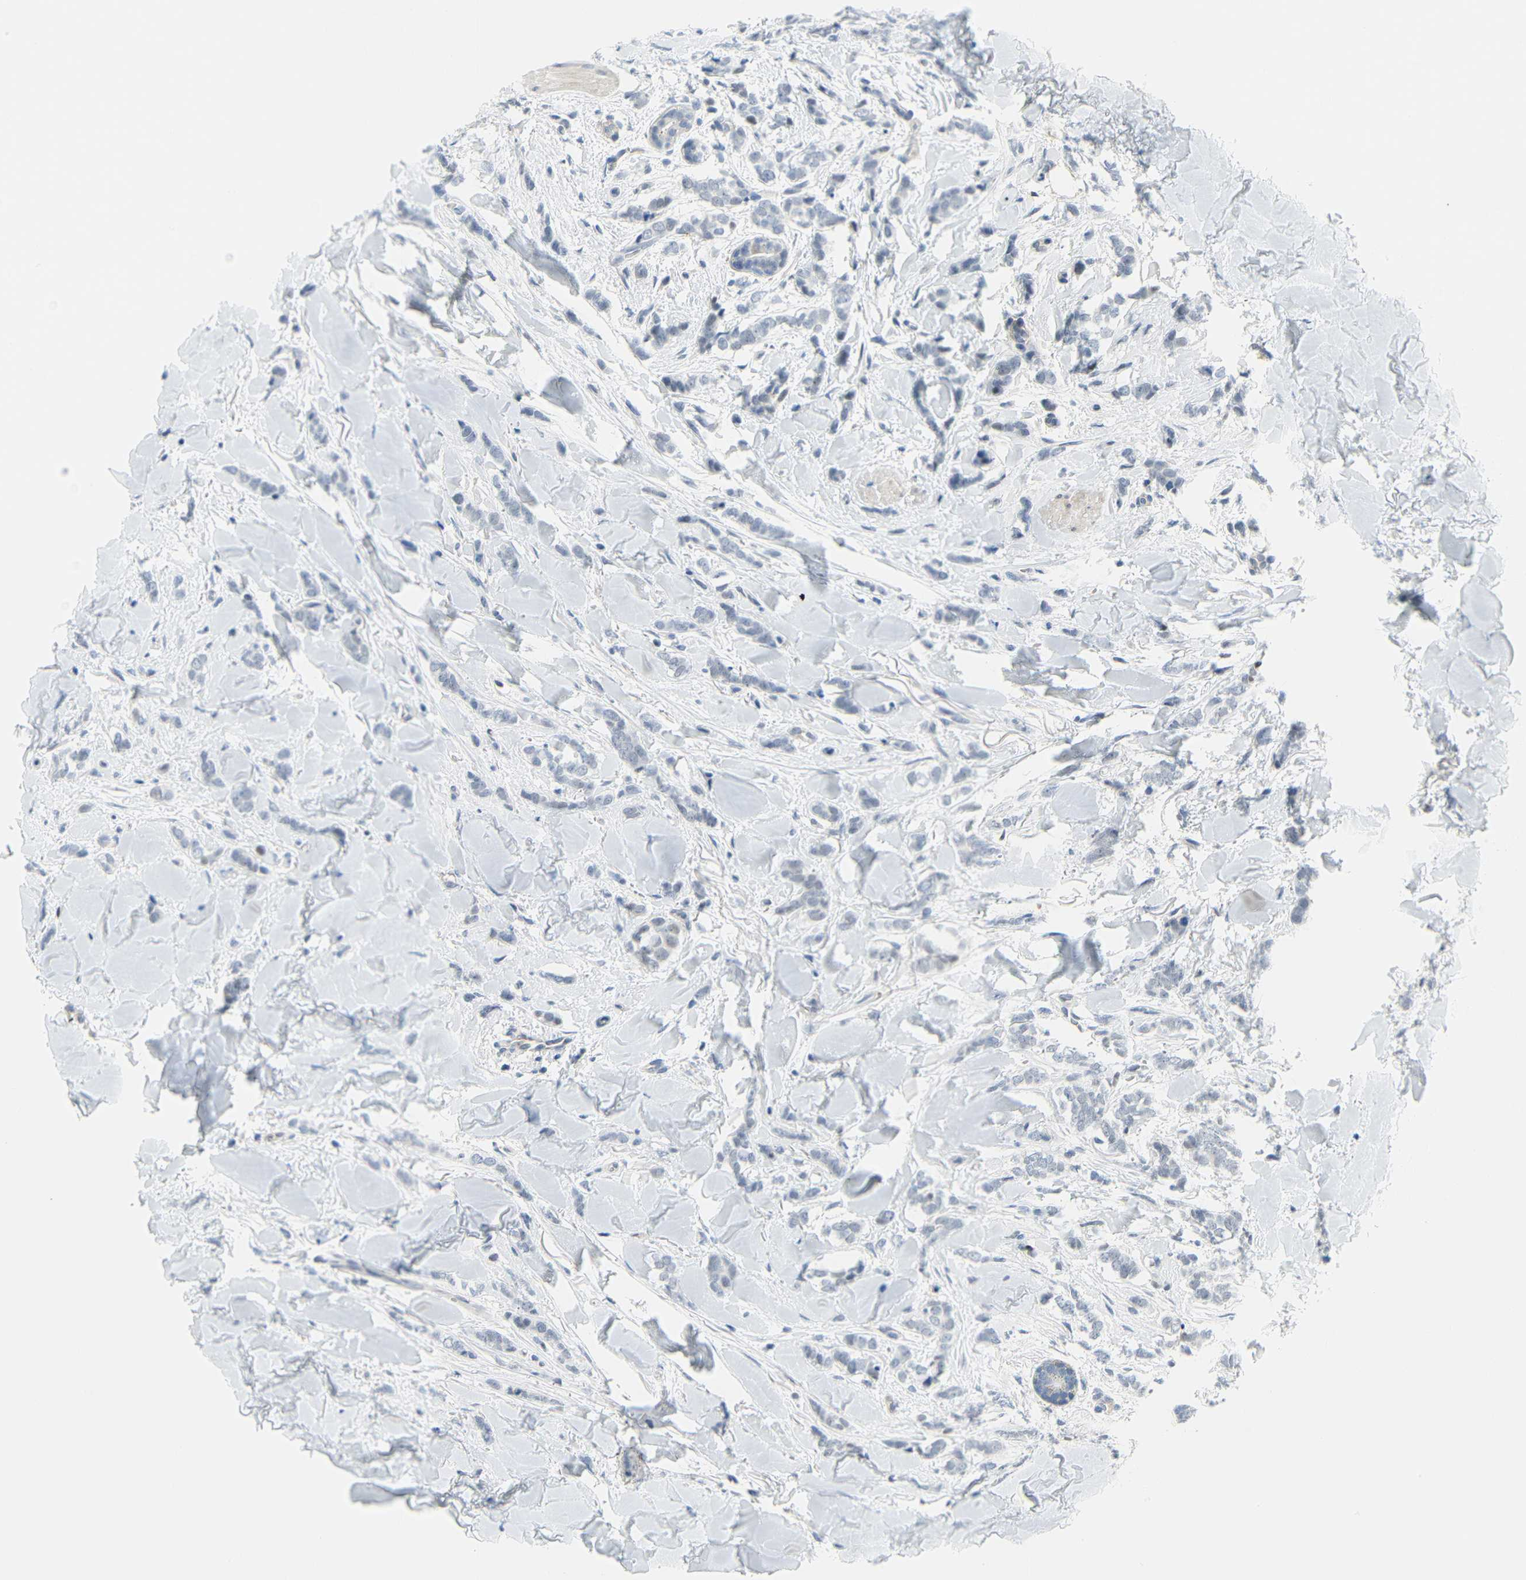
{"staining": {"intensity": "negative", "quantity": "none", "location": "none"}, "tissue": "breast cancer", "cell_type": "Tumor cells", "image_type": "cancer", "snomed": [{"axis": "morphology", "description": "Lobular carcinoma"}, {"axis": "topography", "description": "Skin"}, {"axis": "topography", "description": "Breast"}], "caption": "Tumor cells show no significant protein staining in breast lobular carcinoma. (DAB (3,3'-diaminobenzidine) IHC, high magnification).", "gene": "IMPG2", "patient": {"sex": "female", "age": 46}}